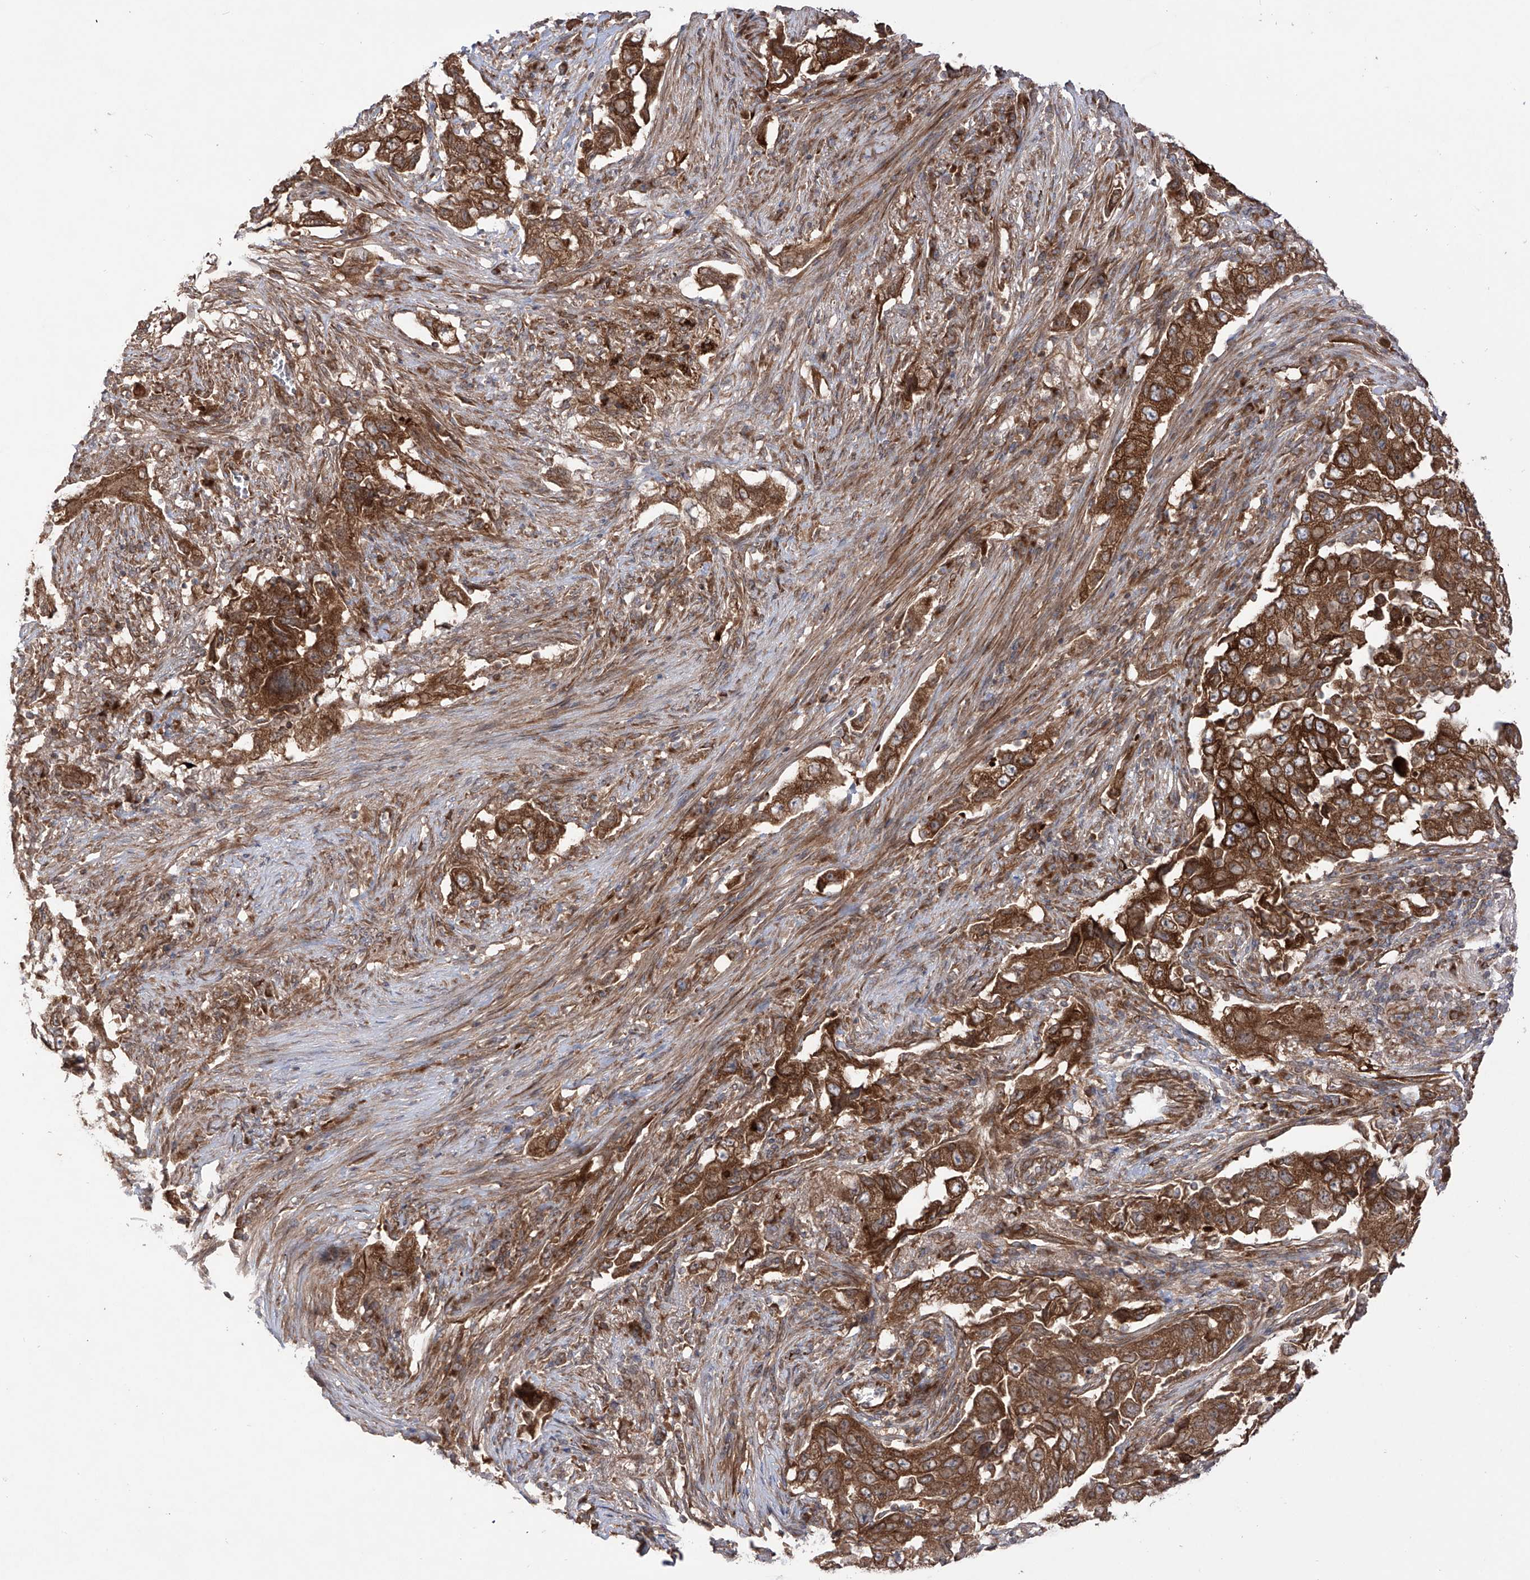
{"staining": {"intensity": "strong", "quantity": ">75%", "location": "cytoplasmic/membranous"}, "tissue": "lung cancer", "cell_type": "Tumor cells", "image_type": "cancer", "snomed": [{"axis": "morphology", "description": "Adenocarcinoma, NOS"}, {"axis": "topography", "description": "Lung"}], "caption": "Adenocarcinoma (lung) stained for a protein (brown) reveals strong cytoplasmic/membranous positive expression in about >75% of tumor cells.", "gene": "YKT6", "patient": {"sex": "female", "age": 51}}